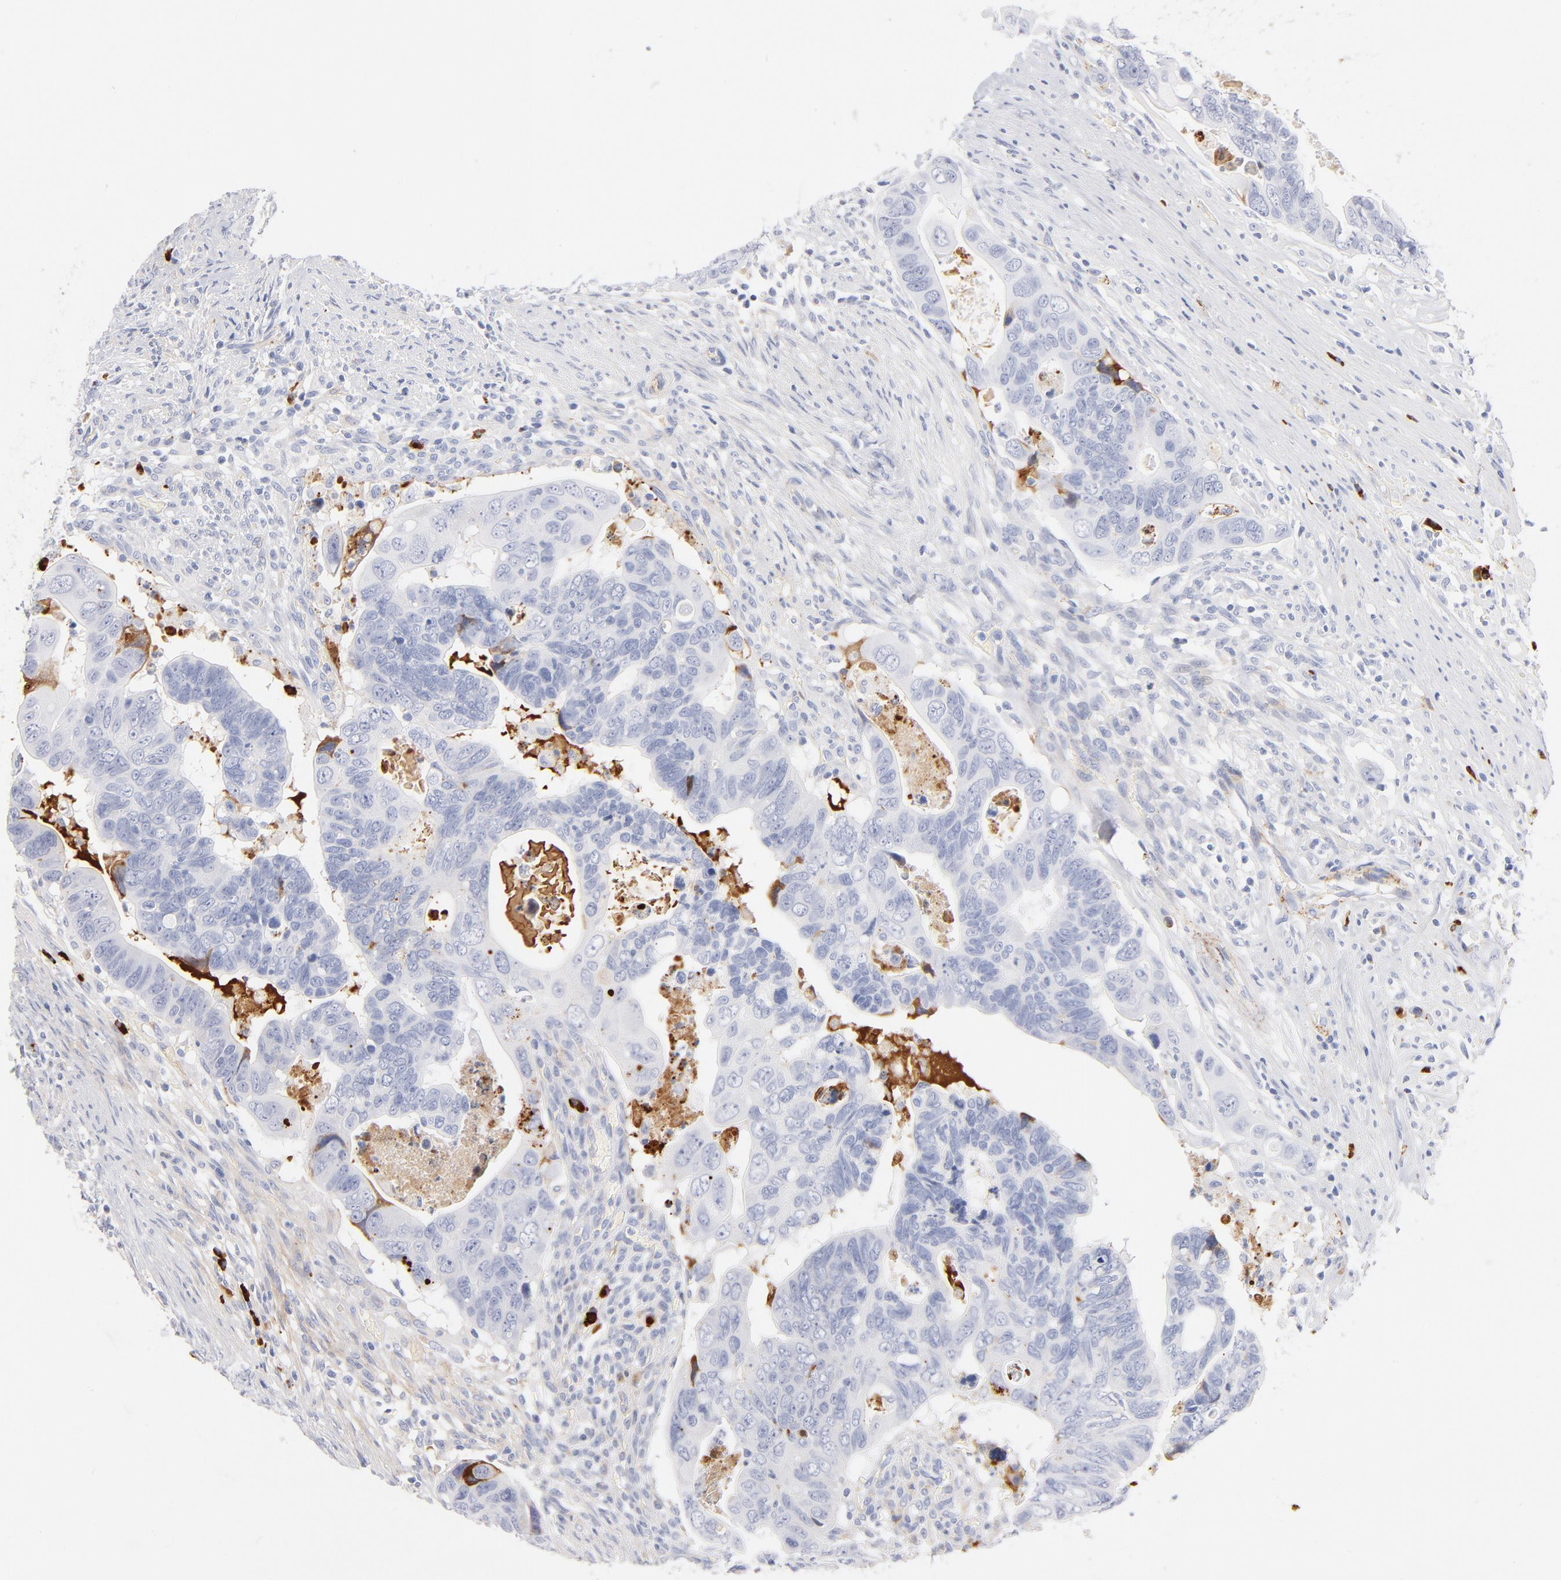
{"staining": {"intensity": "negative", "quantity": "none", "location": "none"}, "tissue": "colorectal cancer", "cell_type": "Tumor cells", "image_type": "cancer", "snomed": [{"axis": "morphology", "description": "Adenocarcinoma, NOS"}, {"axis": "topography", "description": "Rectum"}], "caption": "DAB immunohistochemical staining of human adenocarcinoma (colorectal) exhibits no significant staining in tumor cells.", "gene": "PLAT", "patient": {"sex": "male", "age": 53}}